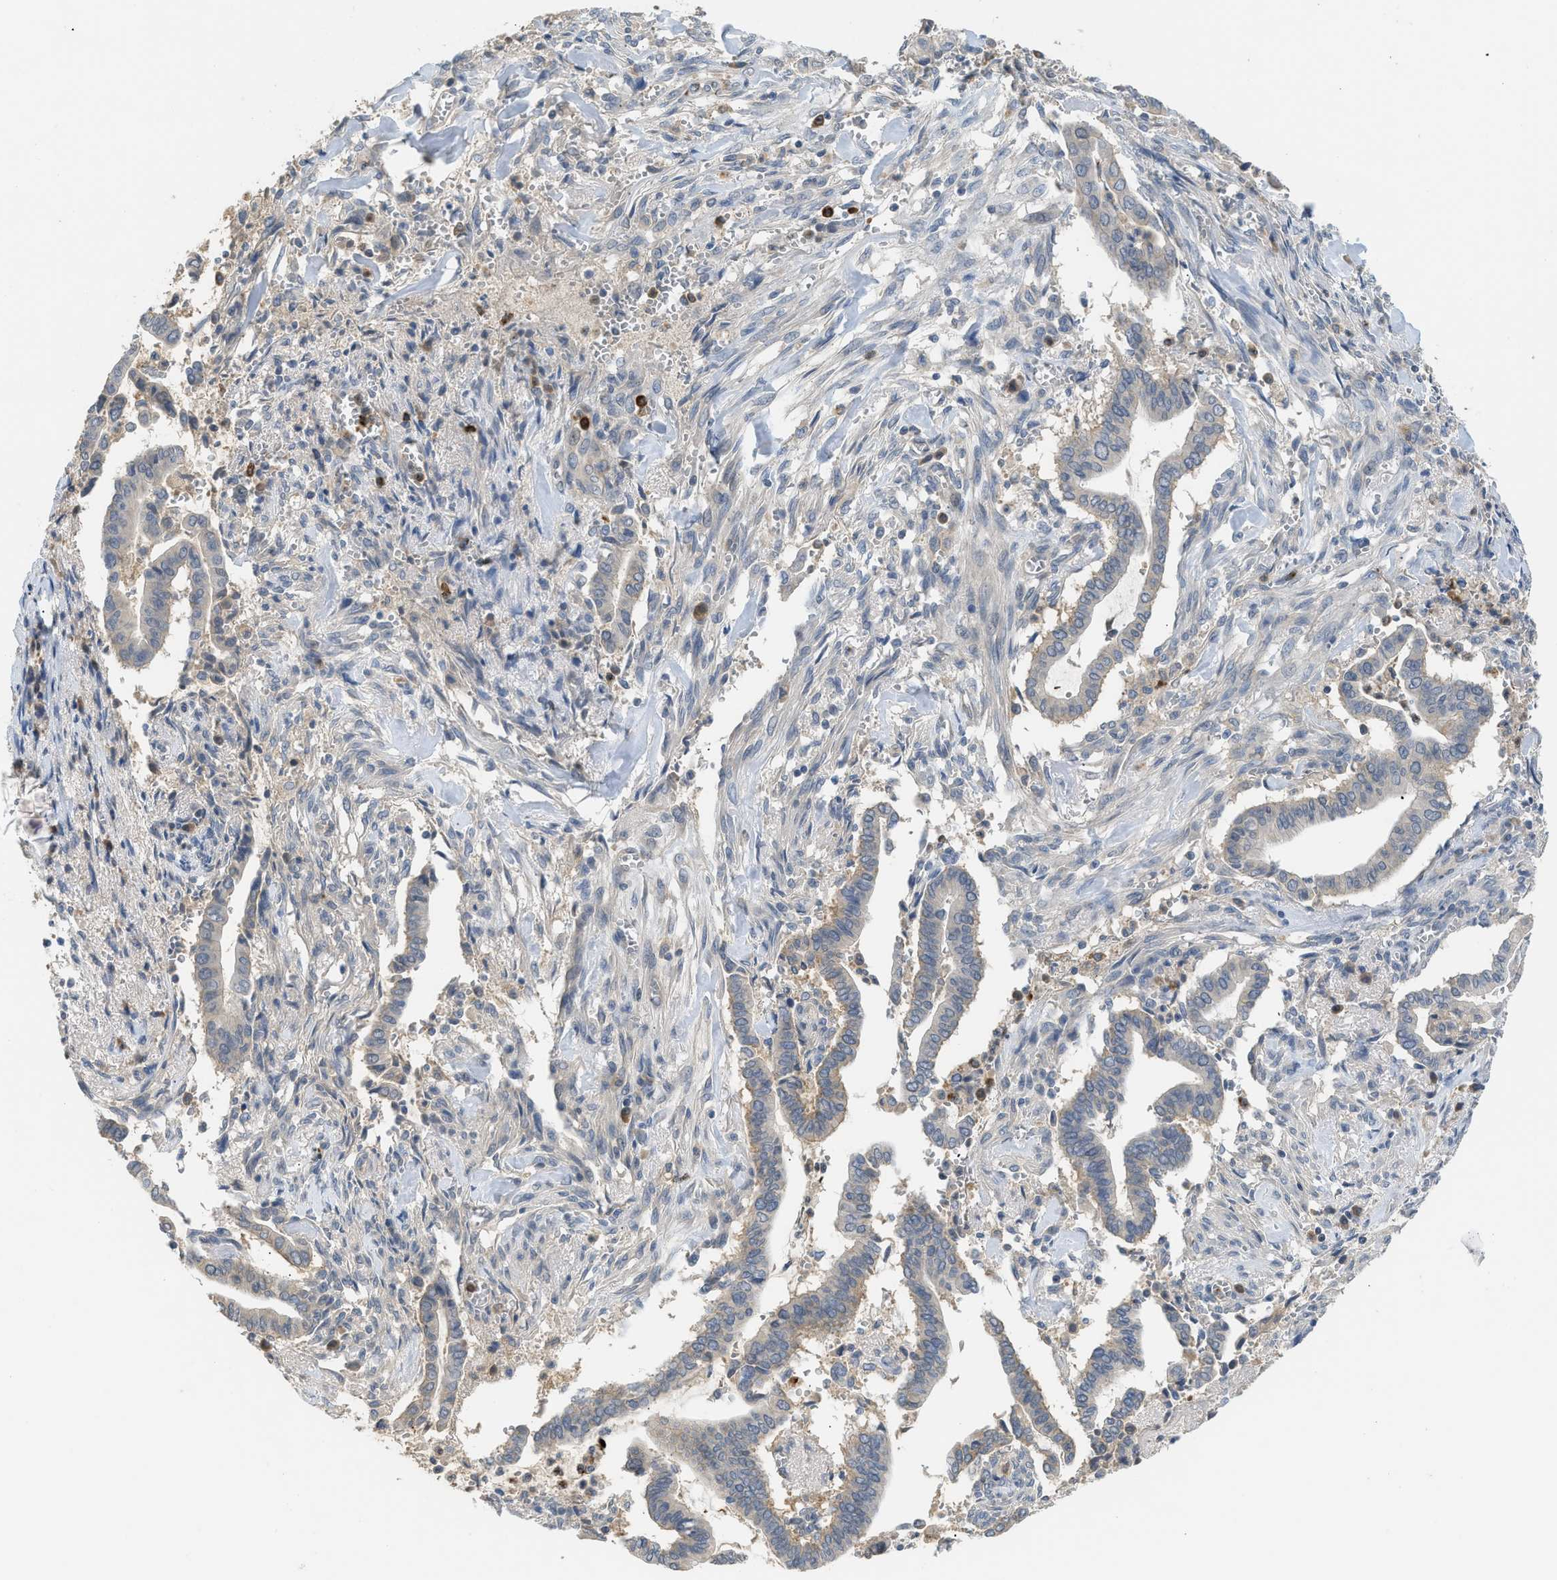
{"staining": {"intensity": "negative", "quantity": "none", "location": "none"}, "tissue": "cervical cancer", "cell_type": "Tumor cells", "image_type": "cancer", "snomed": [{"axis": "morphology", "description": "Adenocarcinoma, NOS"}, {"axis": "topography", "description": "Cervix"}], "caption": "Tumor cells show no significant protein positivity in adenocarcinoma (cervical). (Stains: DAB immunohistochemistry (IHC) with hematoxylin counter stain, Microscopy: brightfield microscopy at high magnification).", "gene": "RHBDF2", "patient": {"sex": "female", "age": 44}}